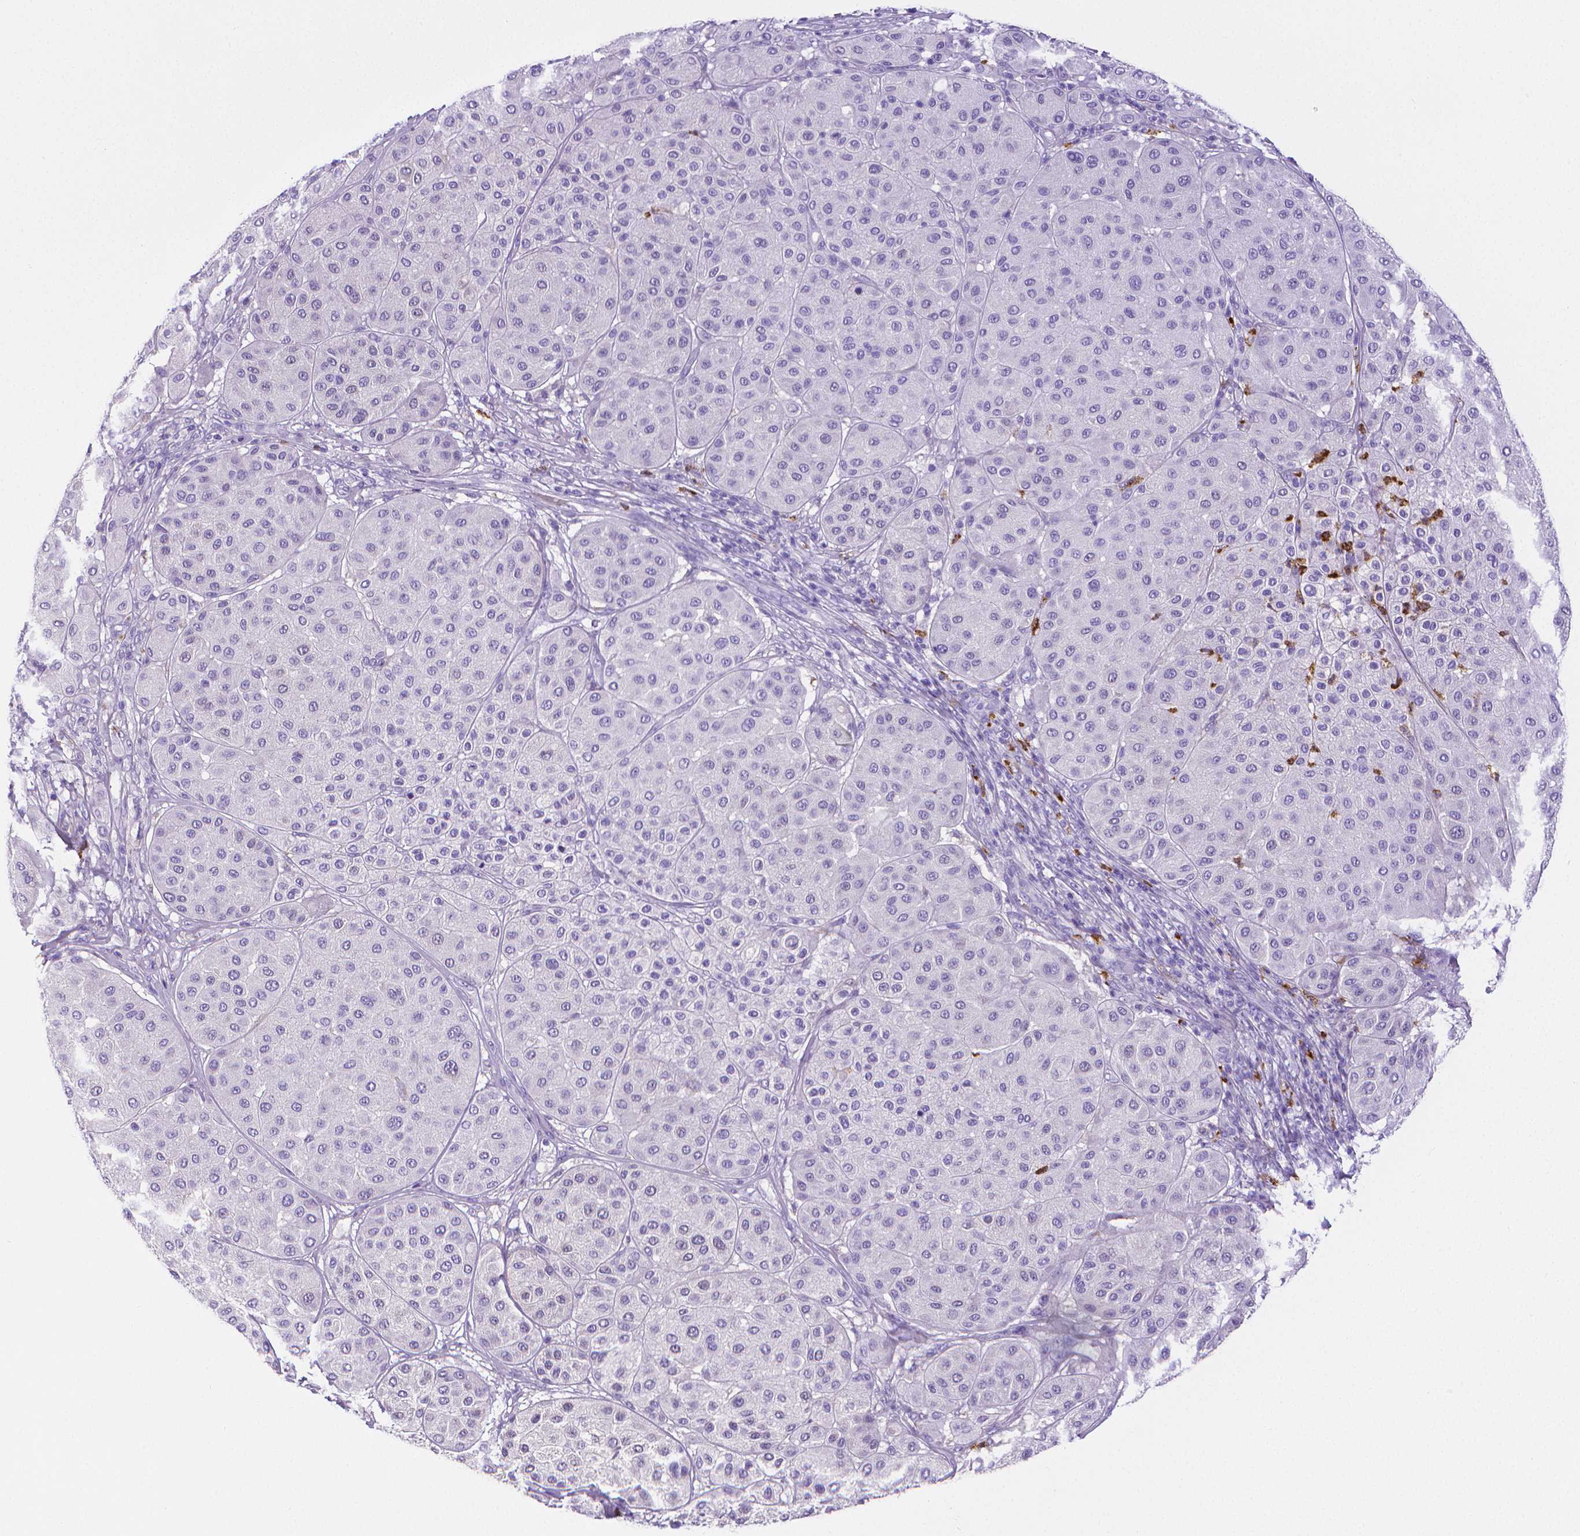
{"staining": {"intensity": "negative", "quantity": "none", "location": "none"}, "tissue": "melanoma", "cell_type": "Tumor cells", "image_type": "cancer", "snomed": [{"axis": "morphology", "description": "Malignant melanoma, Metastatic site"}, {"axis": "topography", "description": "Smooth muscle"}], "caption": "Immunohistochemistry photomicrograph of human melanoma stained for a protein (brown), which reveals no positivity in tumor cells.", "gene": "MMP9", "patient": {"sex": "male", "age": 41}}